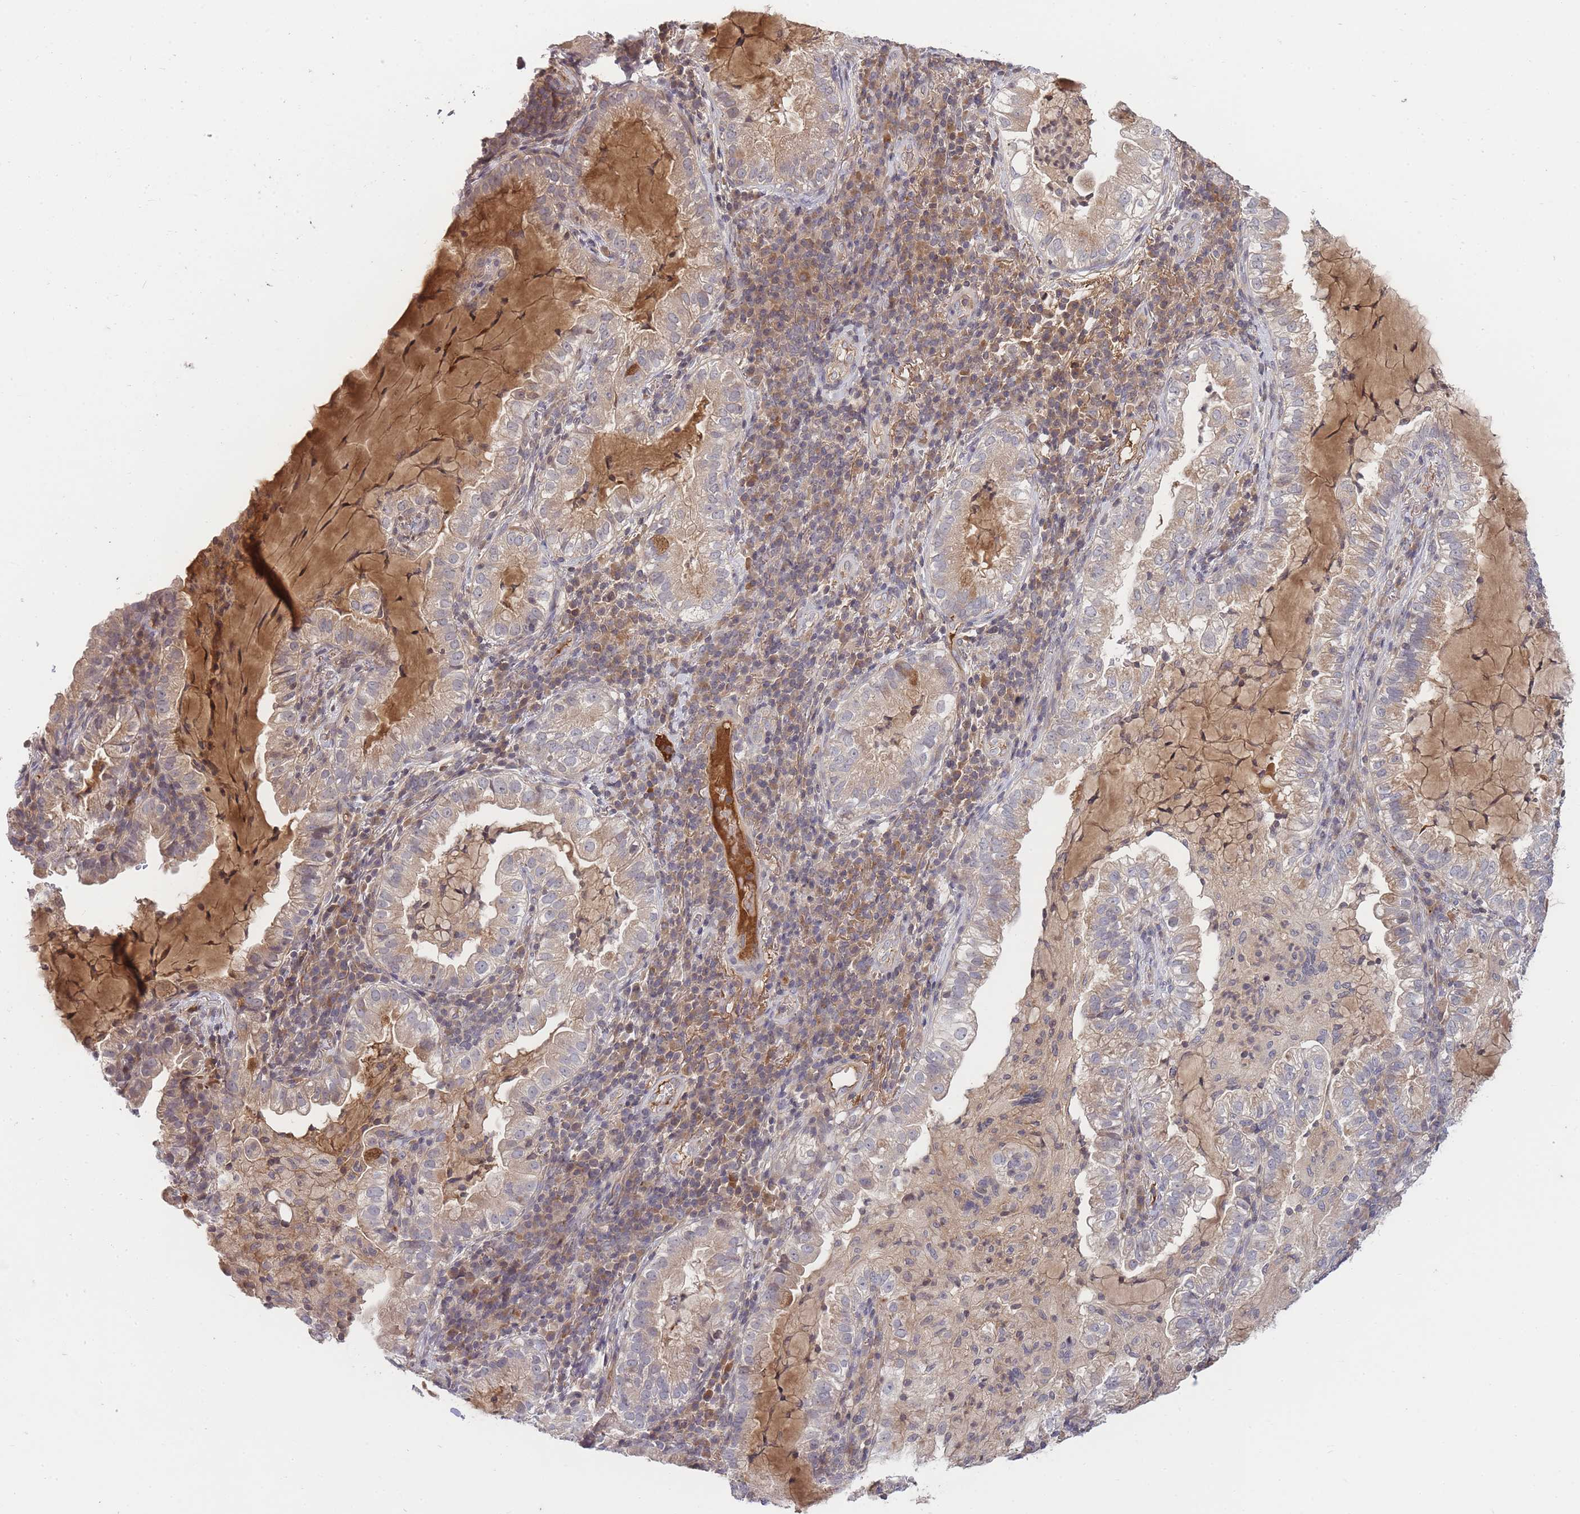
{"staining": {"intensity": "weak", "quantity": "25%-75%", "location": "cytoplasmic/membranous"}, "tissue": "lung cancer", "cell_type": "Tumor cells", "image_type": "cancer", "snomed": [{"axis": "morphology", "description": "Adenocarcinoma, NOS"}, {"axis": "topography", "description": "Lung"}], "caption": "Protein staining of lung cancer tissue shows weak cytoplasmic/membranous expression in approximately 25%-75% of tumor cells.", "gene": "RALGDS", "patient": {"sex": "female", "age": 73}}